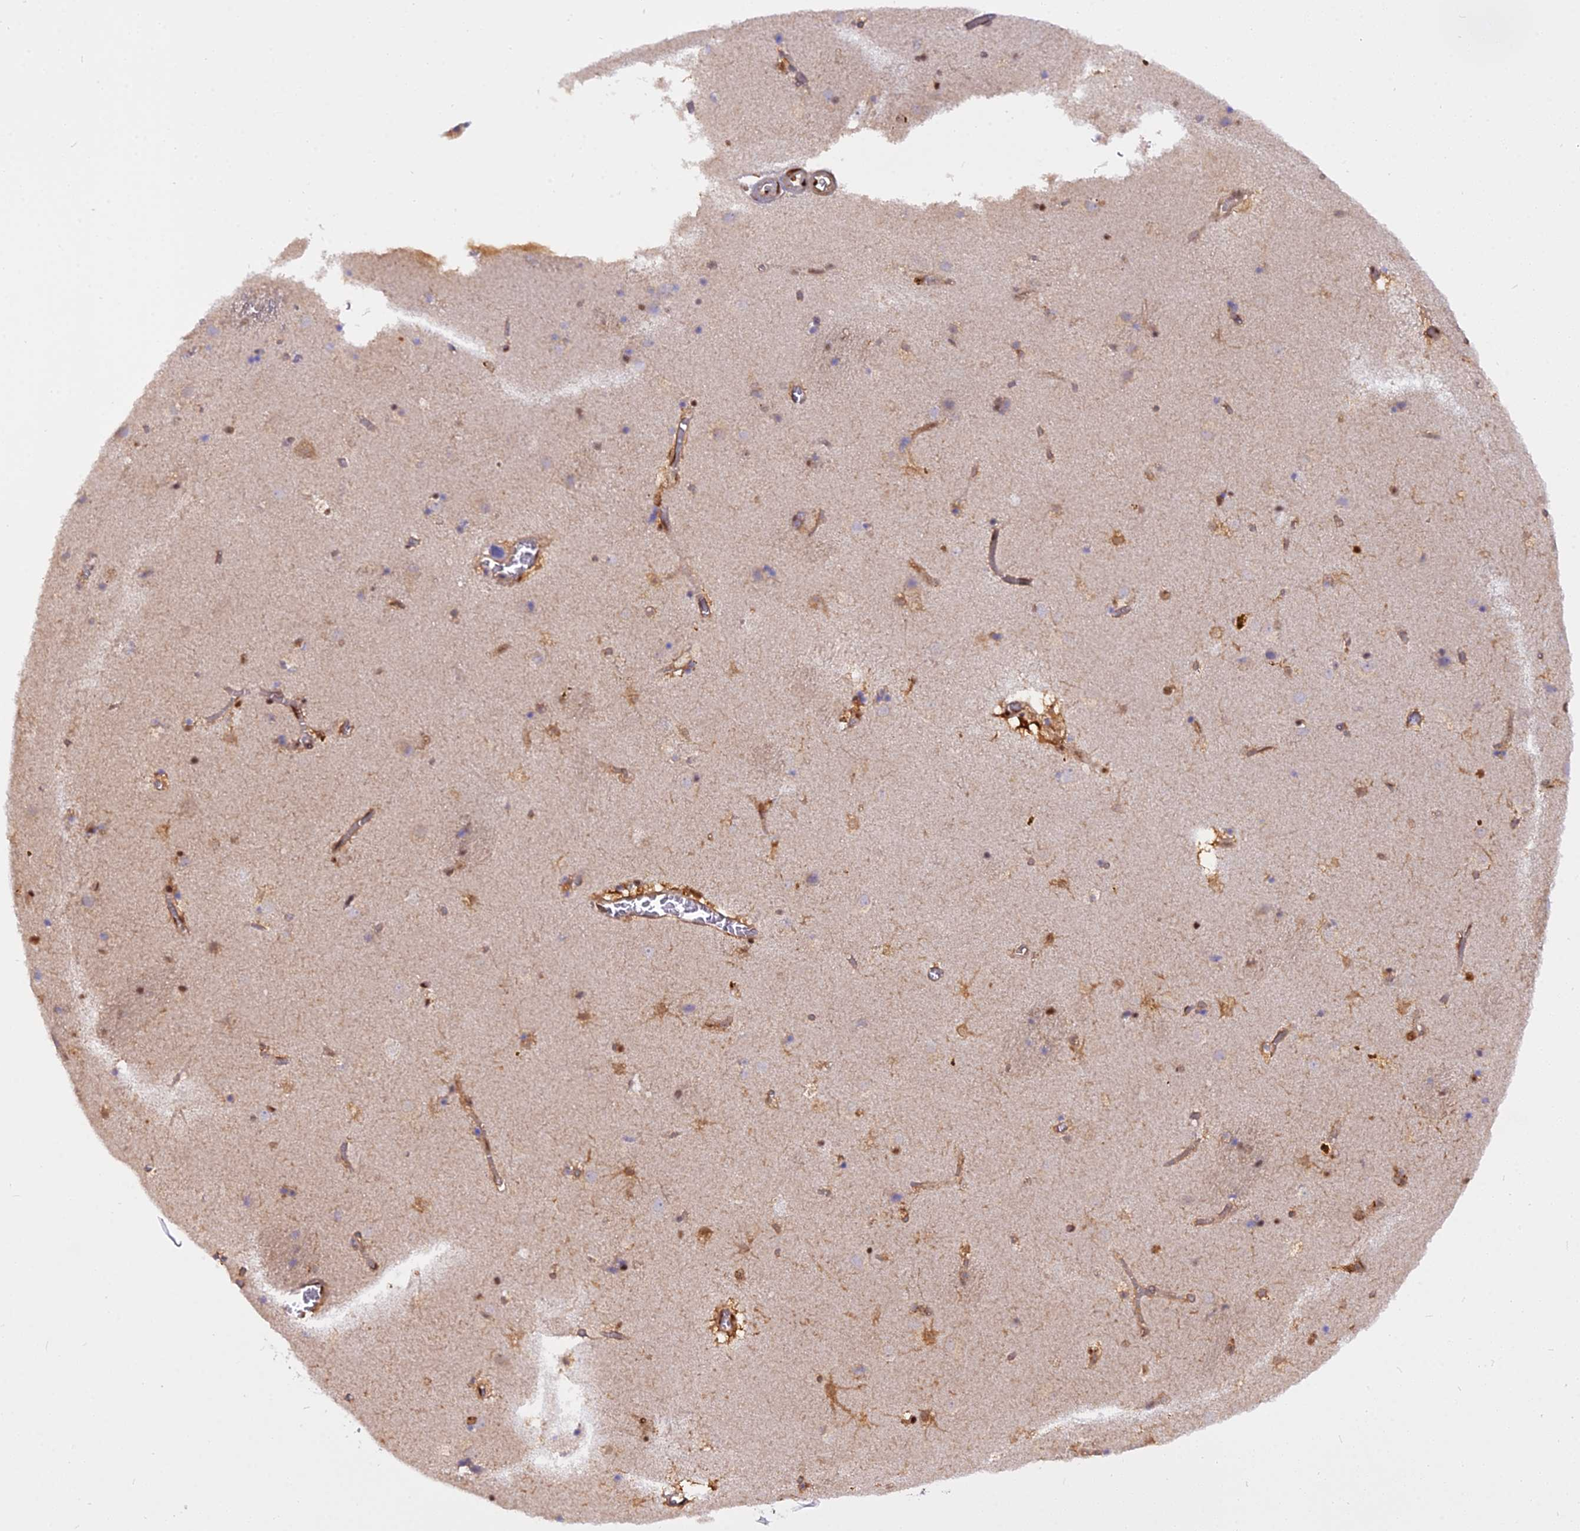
{"staining": {"intensity": "moderate", "quantity": ">75%", "location": "cytoplasmic/membranous,nuclear"}, "tissue": "caudate", "cell_type": "Glial cells", "image_type": "normal", "snomed": [{"axis": "morphology", "description": "Normal tissue, NOS"}, {"axis": "topography", "description": "Lateral ventricle wall"}], "caption": "Protein staining demonstrates moderate cytoplasmic/membranous,nuclear positivity in about >75% of glial cells in benign caudate. (DAB = brown stain, brightfield microscopy at high magnification).", "gene": "NPEPL1", "patient": {"sex": "male", "age": 70}}